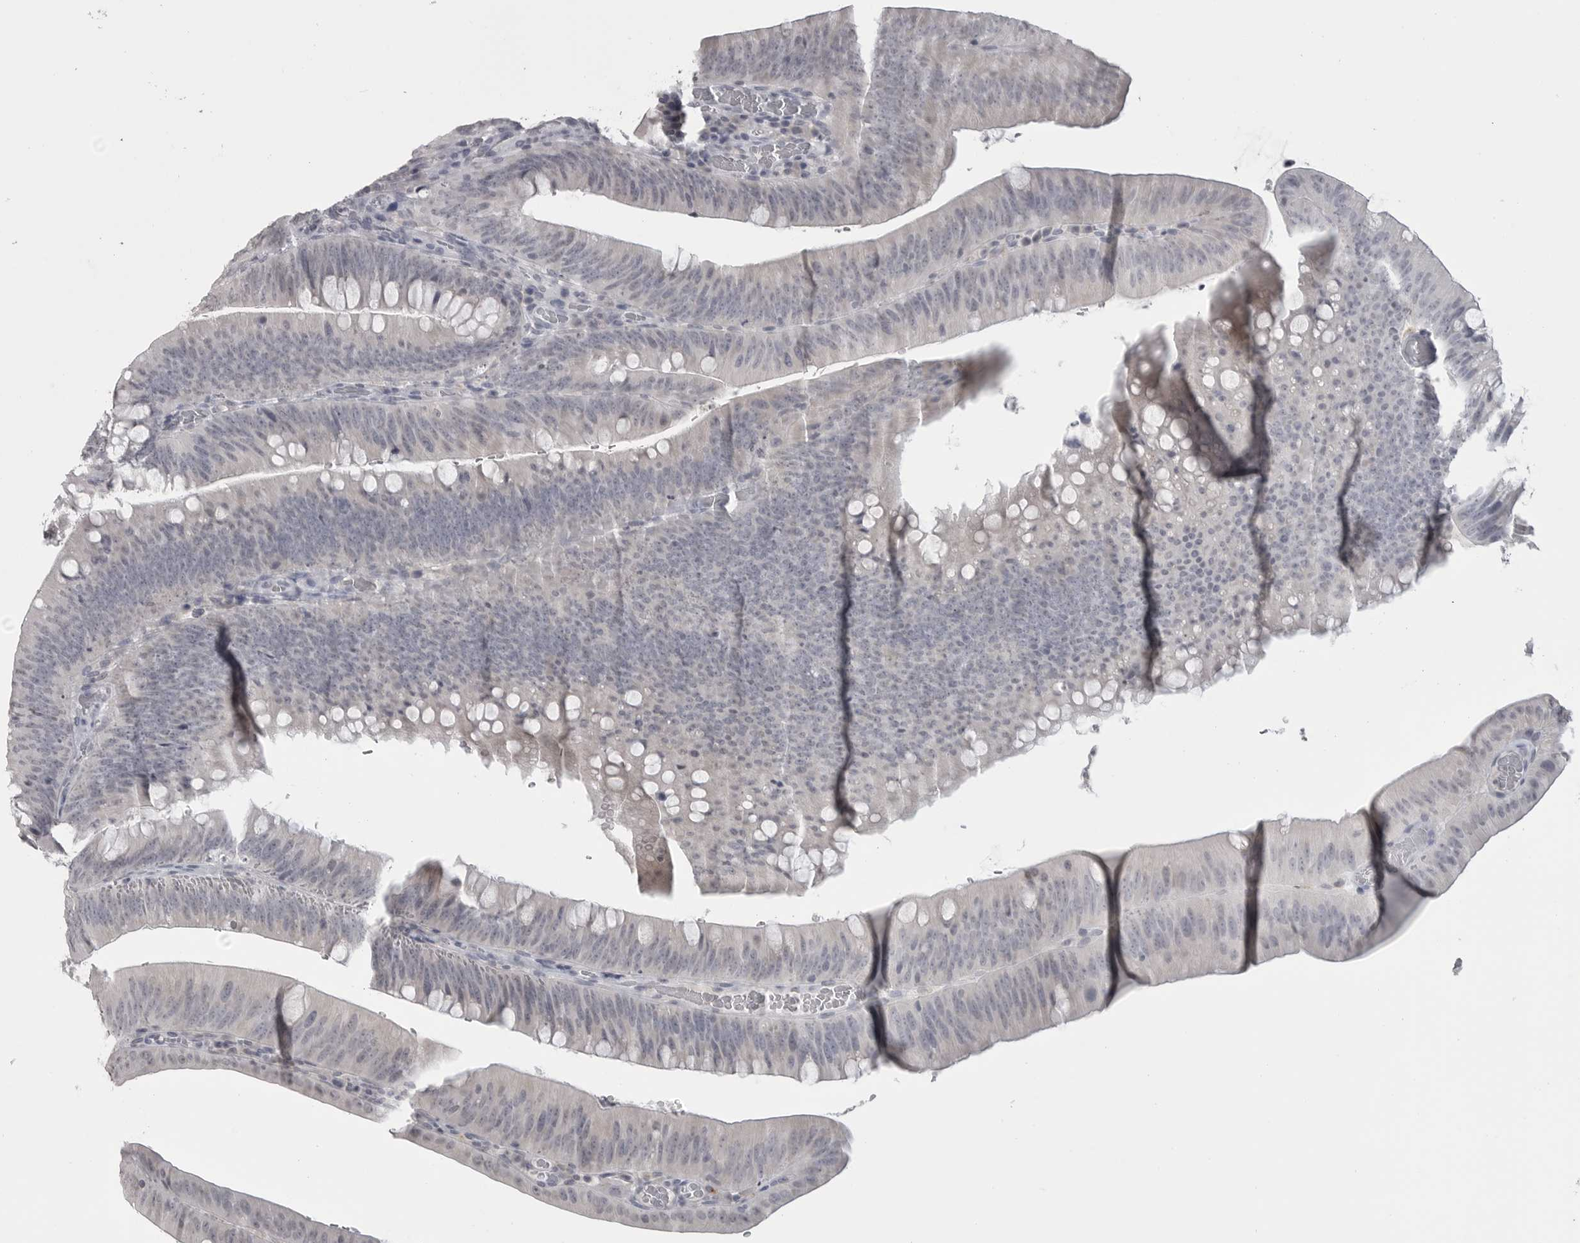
{"staining": {"intensity": "negative", "quantity": "none", "location": "none"}, "tissue": "colorectal cancer", "cell_type": "Tumor cells", "image_type": "cancer", "snomed": [{"axis": "morphology", "description": "Normal tissue, NOS"}, {"axis": "topography", "description": "Colon"}], "caption": "An image of human colorectal cancer is negative for staining in tumor cells.", "gene": "PRSS1", "patient": {"sex": "female", "age": 82}}